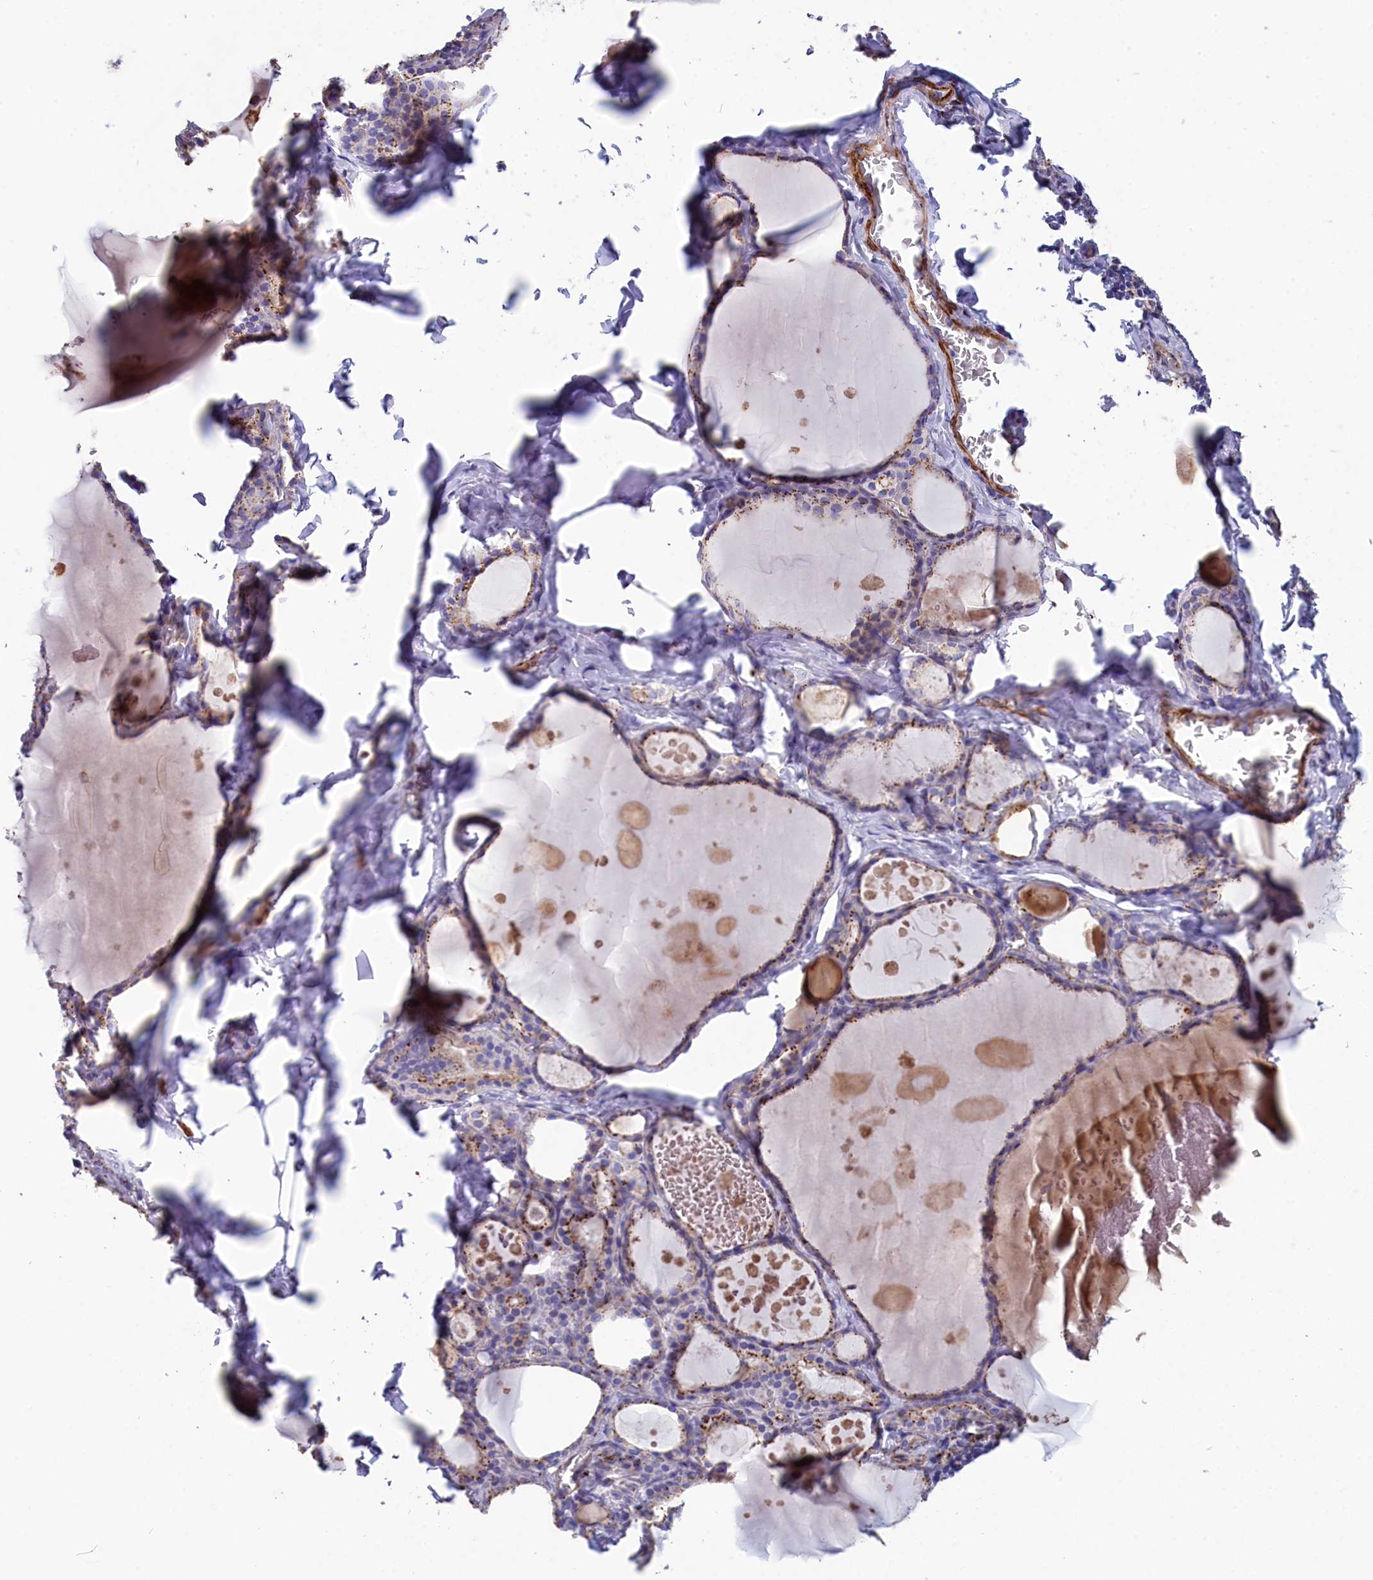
{"staining": {"intensity": "moderate", "quantity": "25%-75%", "location": "cytoplasmic/membranous"}, "tissue": "thyroid gland", "cell_type": "Glandular cells", "image_type": "normal", "snomed": [{"axis": "morphology", "description": "Normal tissue, NOS"}, {"axis": "topography", "description": "Thyroid gland"}], "caption": "Benign thyroid gland demonstrates moderate cytoplasmic/membranous positivity in about 25%-75% of glandular cells (Brightfield microscopy of DAB IHC at high magnification)..", "gene": "TUBGCP4", "patient": {"sex": "male", "age": 56}}